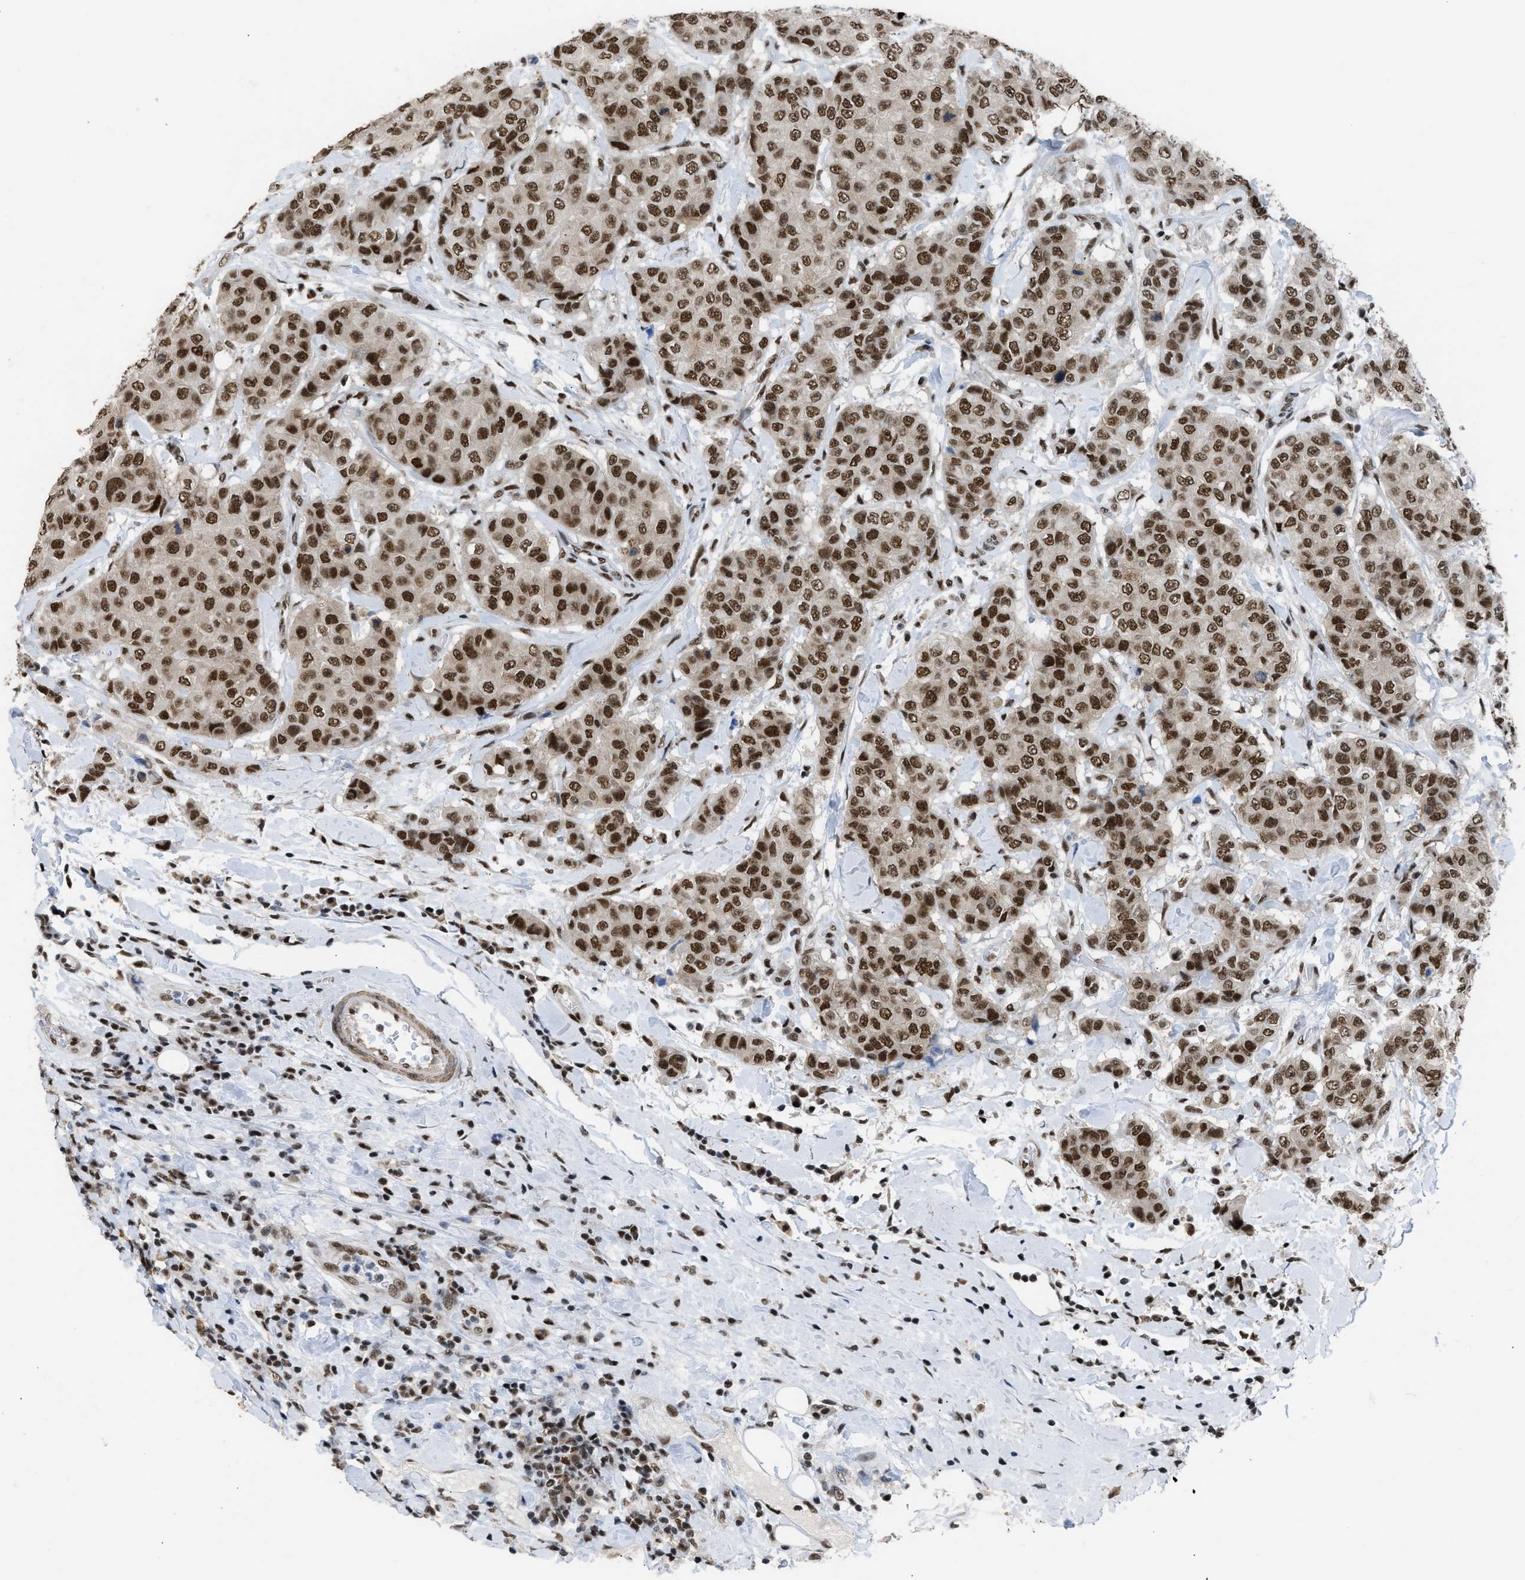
{"staining": {"intensity": "strong", "quantity": ">75%", "location": "nuclear"}, "tissue": "breast cancer", "cell_type": "Tumor cells", "image_type": "cancer", "snomed": [{"axis": "morphology", "description": "Duct carcinoma"}, {"axis": "topography", "description": "Breast"}], "caption": "A high-resolution micrograph shows IHC staining of intraductal carcinoma (breast), which shows strong nuclear staining in about >75% of tumor cells.", "gene": "SCAF4", "patient": {"sex": "female", "age": 27}}